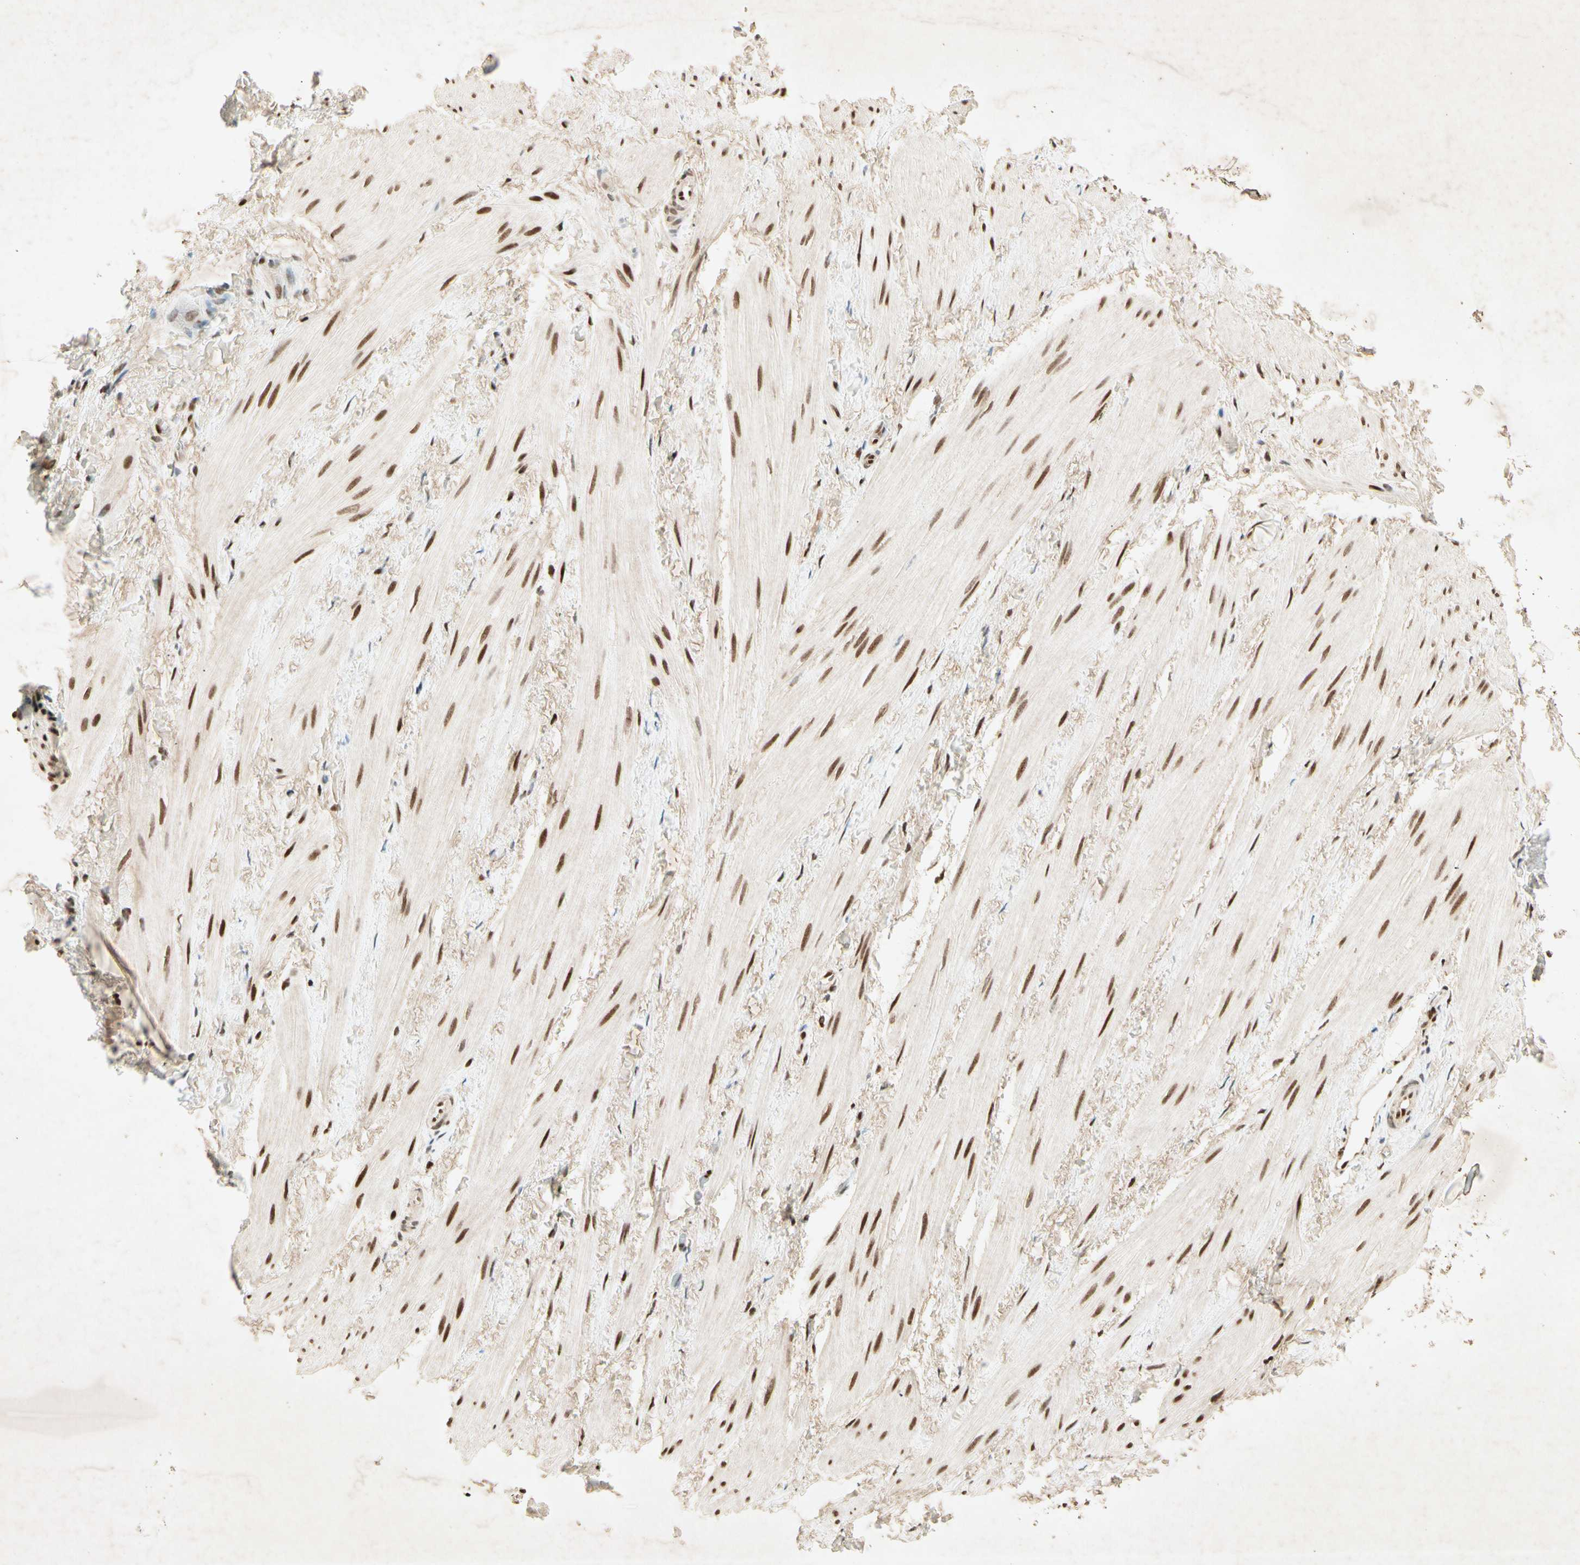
{"staining": {"intensity": "strong", "quantity": "25%-75%", "location": "nuclear"}, "tissue": "smooth muscle", "cell_type": "Smooth muscle cells", "image_type": "normal", "snomed": [{"axis": "morphology", "description": "Normal tissue, NOS"}, {"axis": "topography", "description": "Smooth muscle"}], "caption": "Human smooth muscle stained for a protein (brown) reveals strong nuclear positive expression in about 25%-75% of smooth muscle cells.", "gene": "RNF43", "patient": {"sex": "male", "age": 16}}